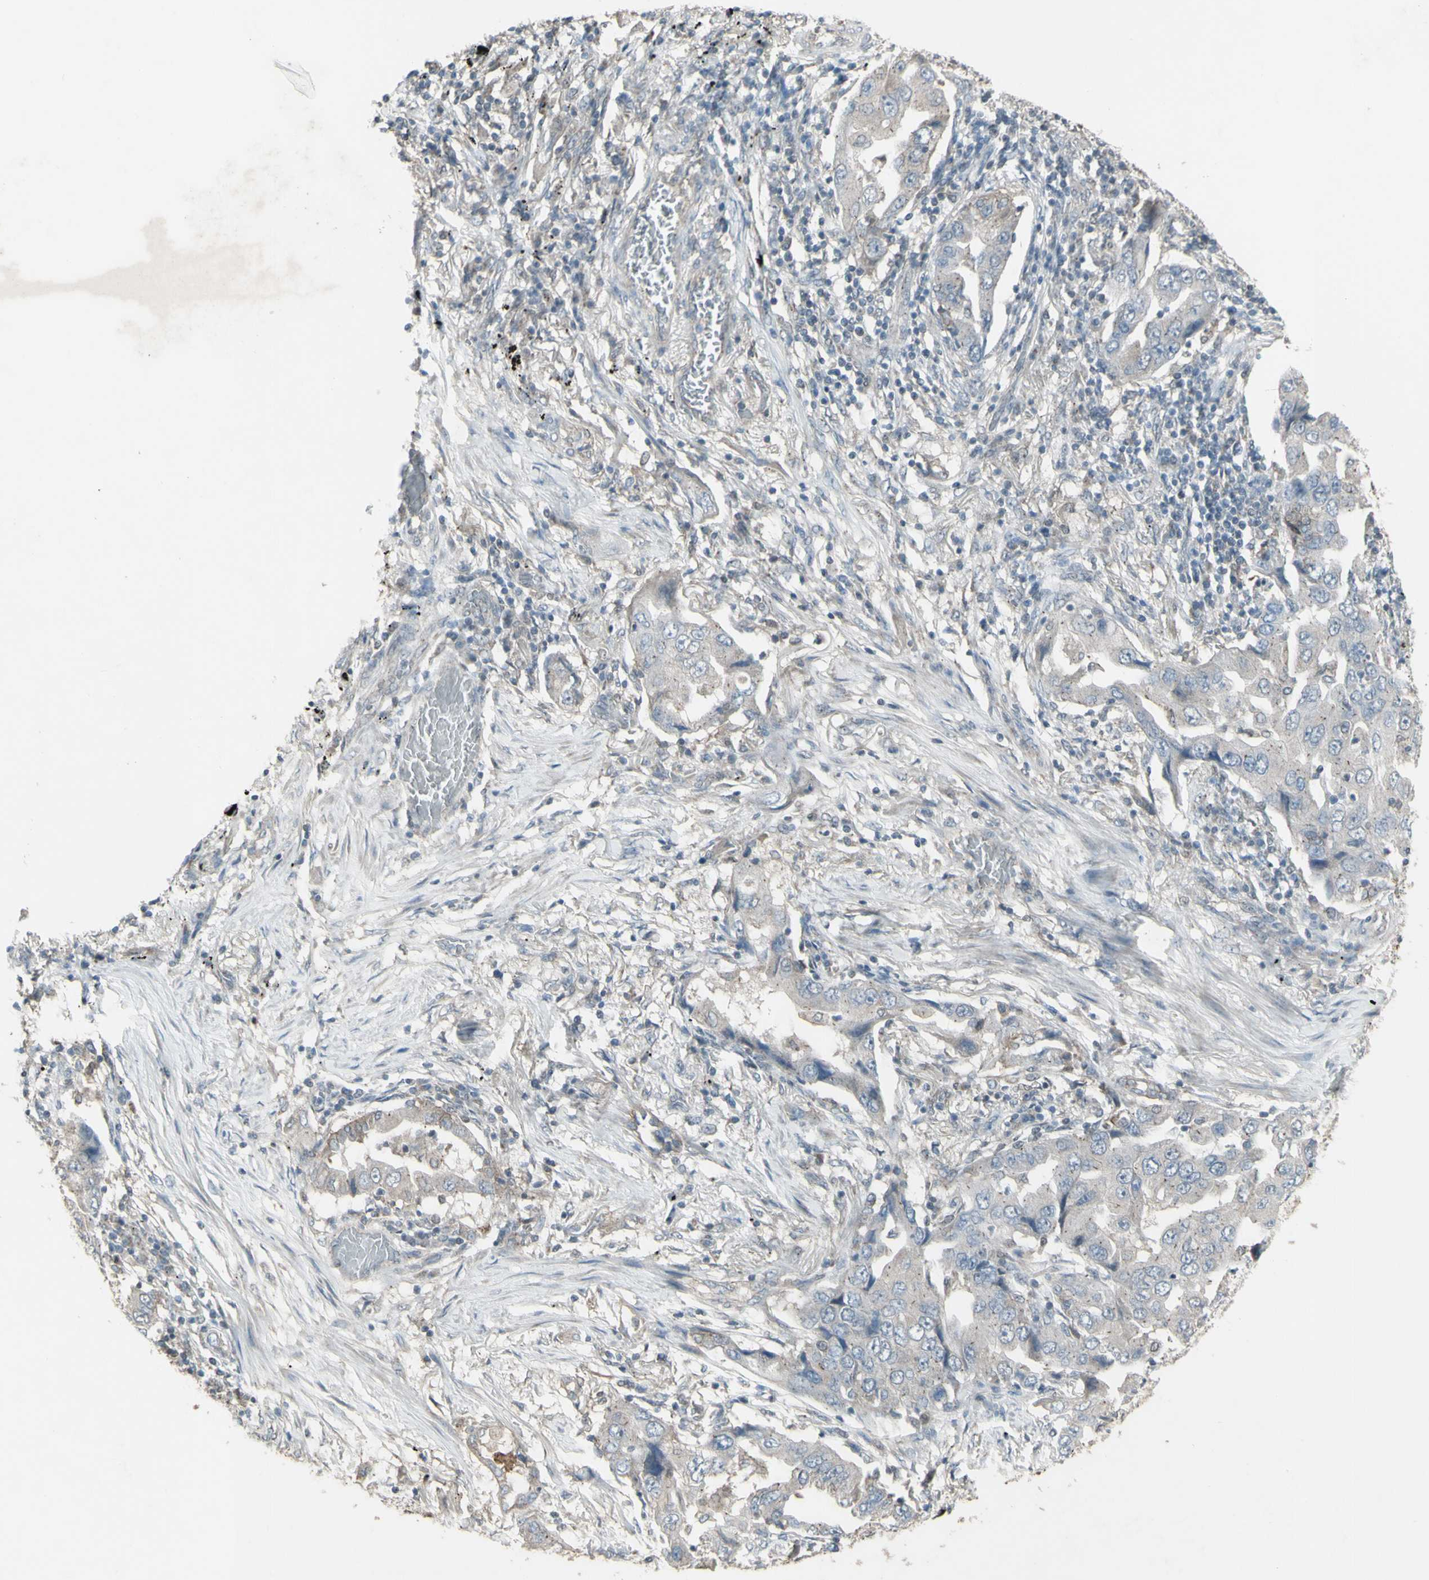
{"staining": {"intensity": "weak", "quantity": ">75%", "location": "cytoplasmic/membranous"}, "tissue": "lung cancer", "cell_type": "Tumor cells", "image_type": "cancer", "snomed": [{"axis": "morphology", "description": "Adenocarcinoma, NOS"}, {"axis": "topography", "description": "Lung"}], "caption": "A high-resolution photomicrograph shows immunohistochemistry (IHC) staining of lung cancer (adenocarcinoma), which displays weak cytoplasmic/membranous staining in approximately >75% of tumor cells.", "gene": "FXYD3", "patient": {"sex": "female", "age": 65}}